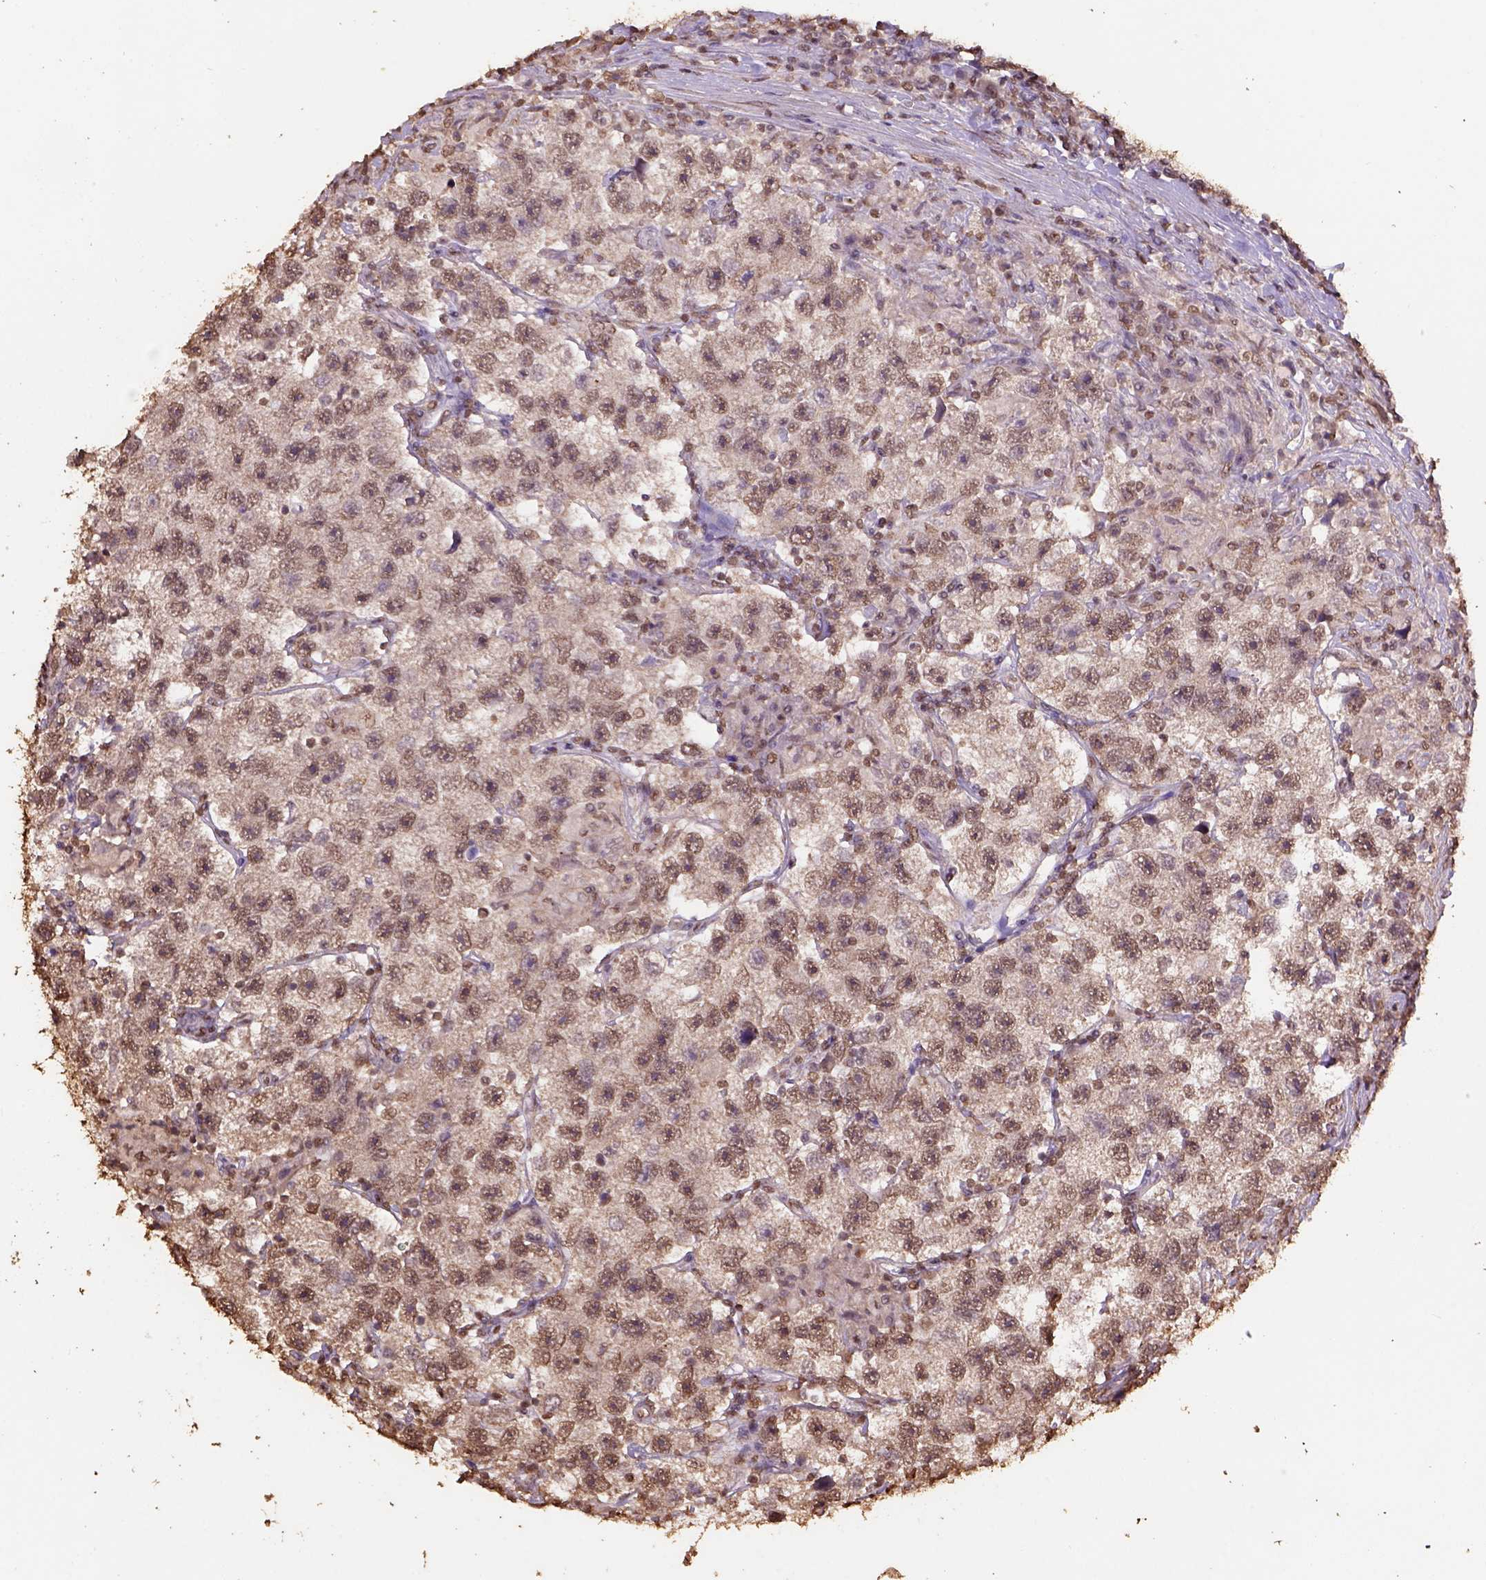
{"staining": {"intensity": "moderate", "quantity": ">75%", "location": "nuclear"}, "tissue": "testis cancer", "cell_type": "Tumor cells", "image_type": "cancer", "snomed": [{"axis": "morphology", "description": "Seminoma, NOS"}, {"axis": "topography", "description": "Testis"}], "caption": "A medium amount of moderate nuclear positivity is seen in about >75% of tumor cells in testis cancer tissue.", "gene": "CSTF2T", "patient": {"sex": "male", "age": 26}}